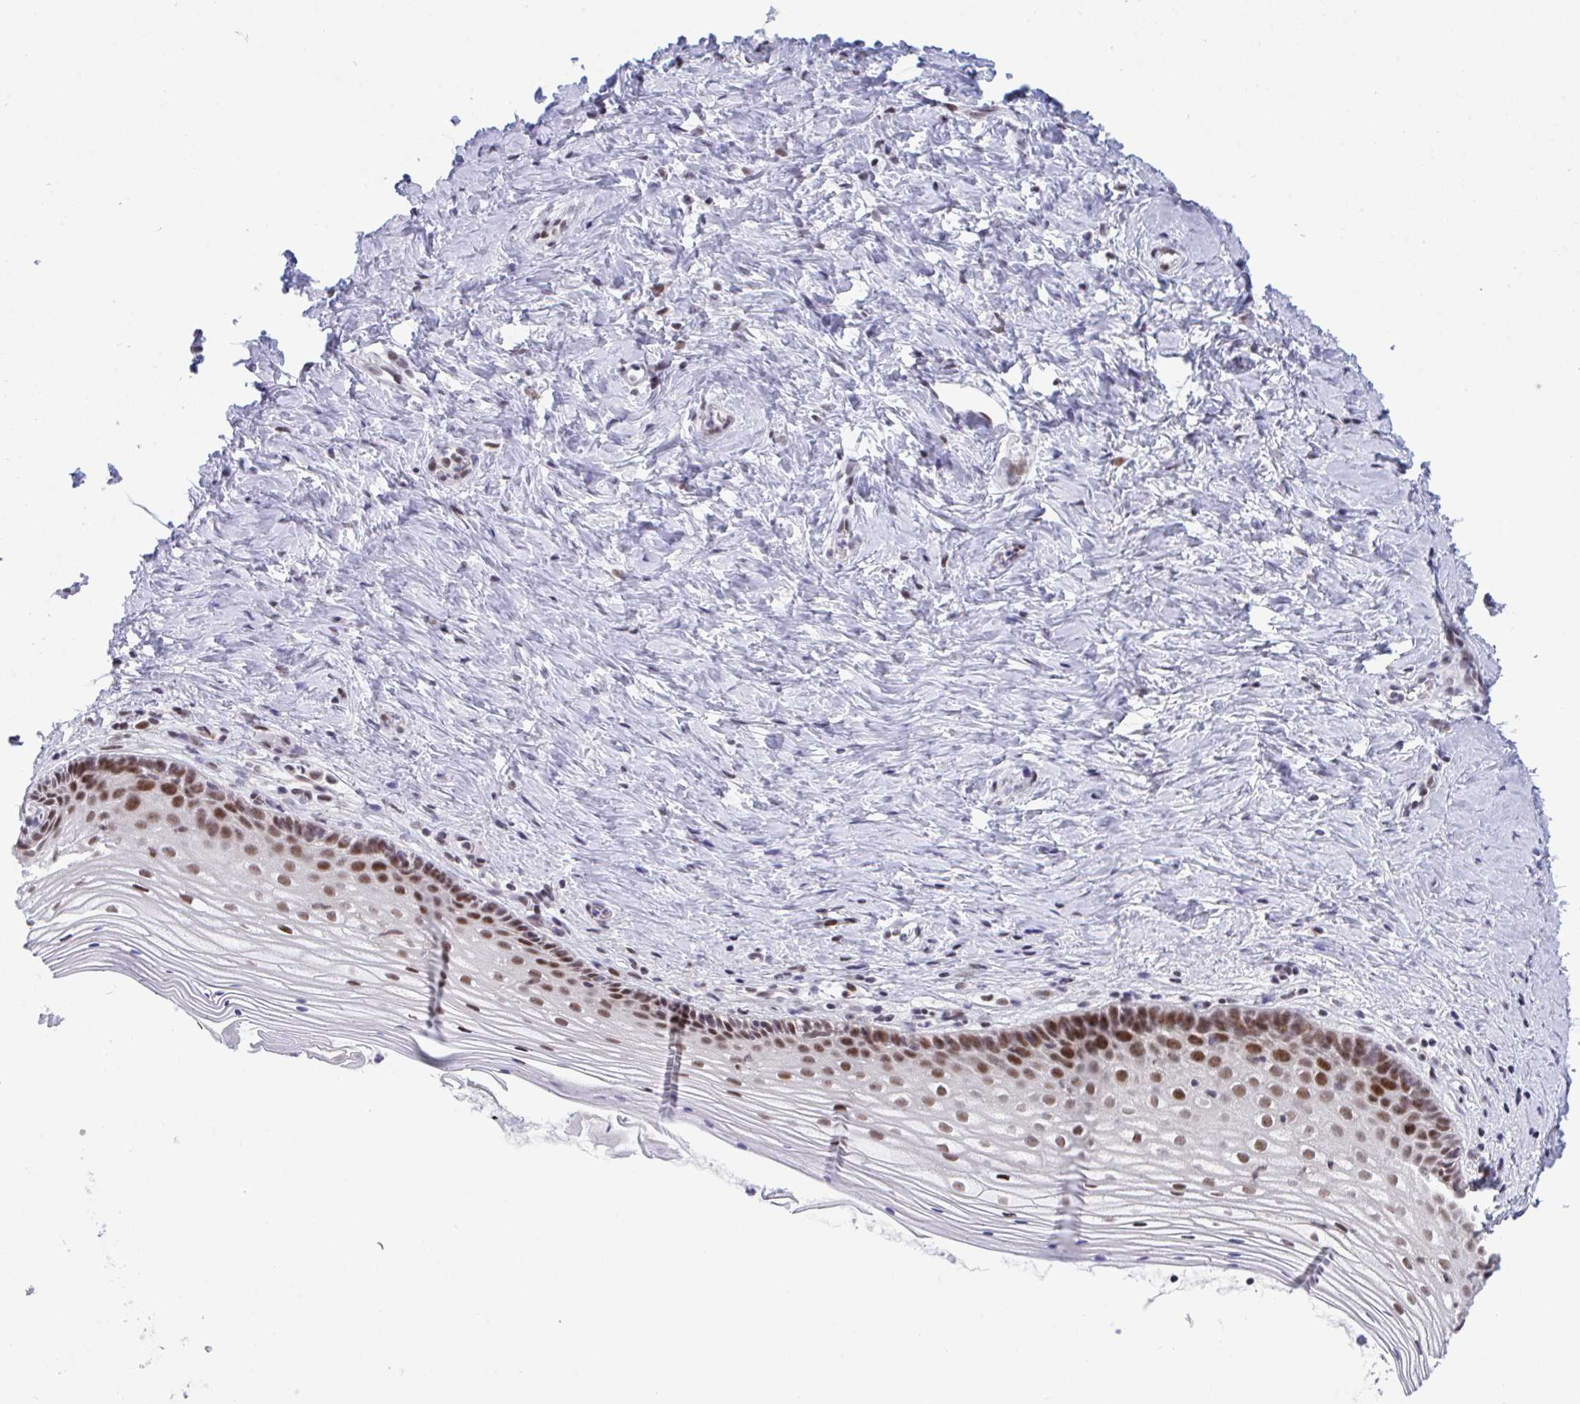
{"staining": {"intensity": "moderate", "quantity": ">75%", "location": "nuclear"}, "tissue": "vagina", "cell_type": "Squamous epithelial cells", "image_type": "normal", "snomed": [{"axis": "morphology", "description": "Normal tissue, NOS"}, {"axis": "topography", "description": "Vagina"}], "caption": "Benign vagina was stained to show a protein in brown. There is medium levels of moderate nuclear expression in approximately >75% of squamous epithelial cells.", "gene": "WBP11", "patient": {"sex": "female", "age": 45}}